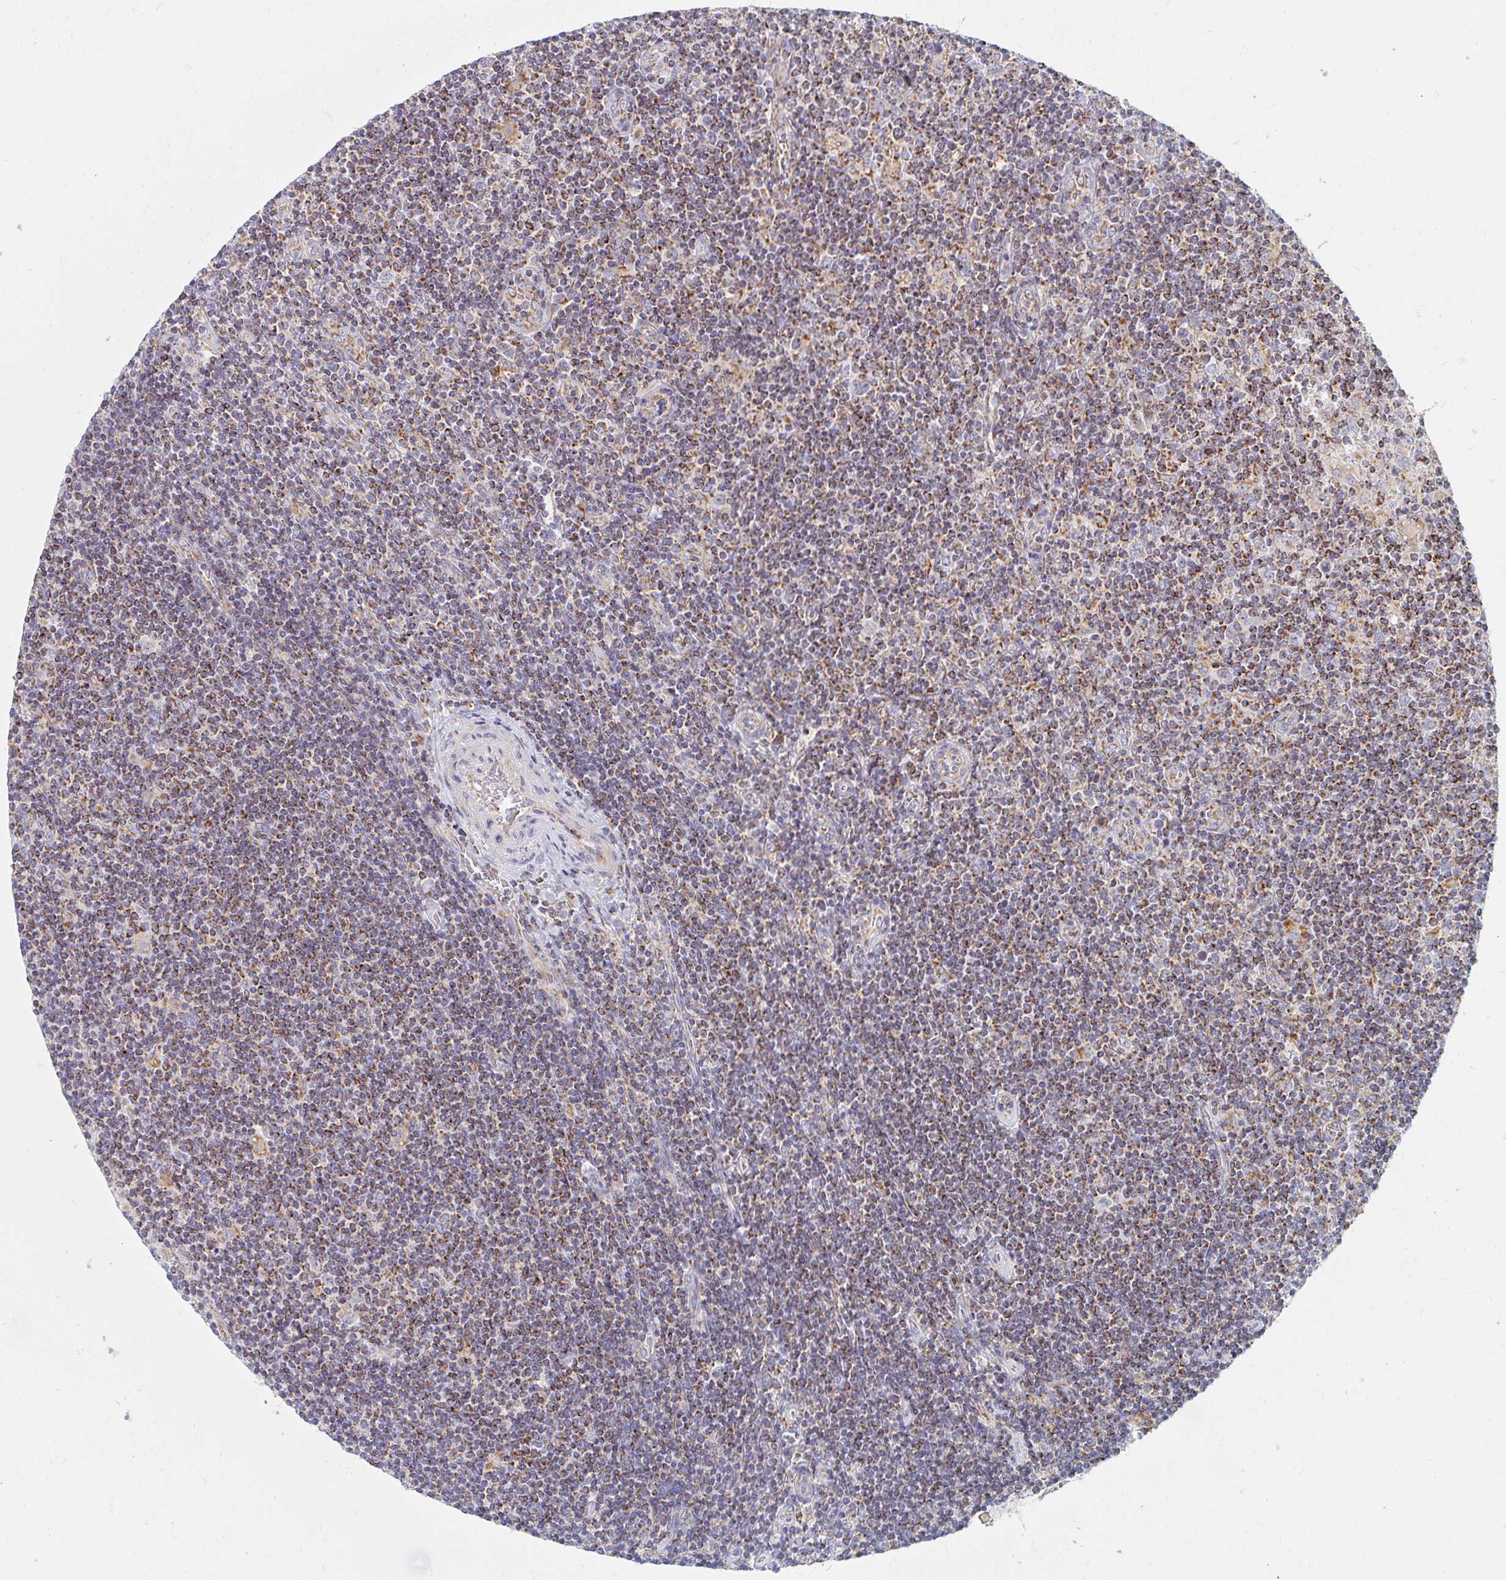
{"staining": {"intensity": "moderate", "quantity": "25%-75%", "location": "cytoplasmic/membranous"}, "tissue": "lymphoma", "cell_type": "Tumor cells", "image_type": "cancer", "snomed": [{"axis": "morphology", "description": "Hodgkin's disease, NOS"}, {"axis": "topography", "description": "Lymph node"}], "caption": "Immunohistochemical staining of human Hodgkin's disease shows moderate cytoplasmic/membranous protein expression in approximately 25%-75% of tumor cells.", "gene": "MAVS", "patient": {"sex": "male", "age": 40}}